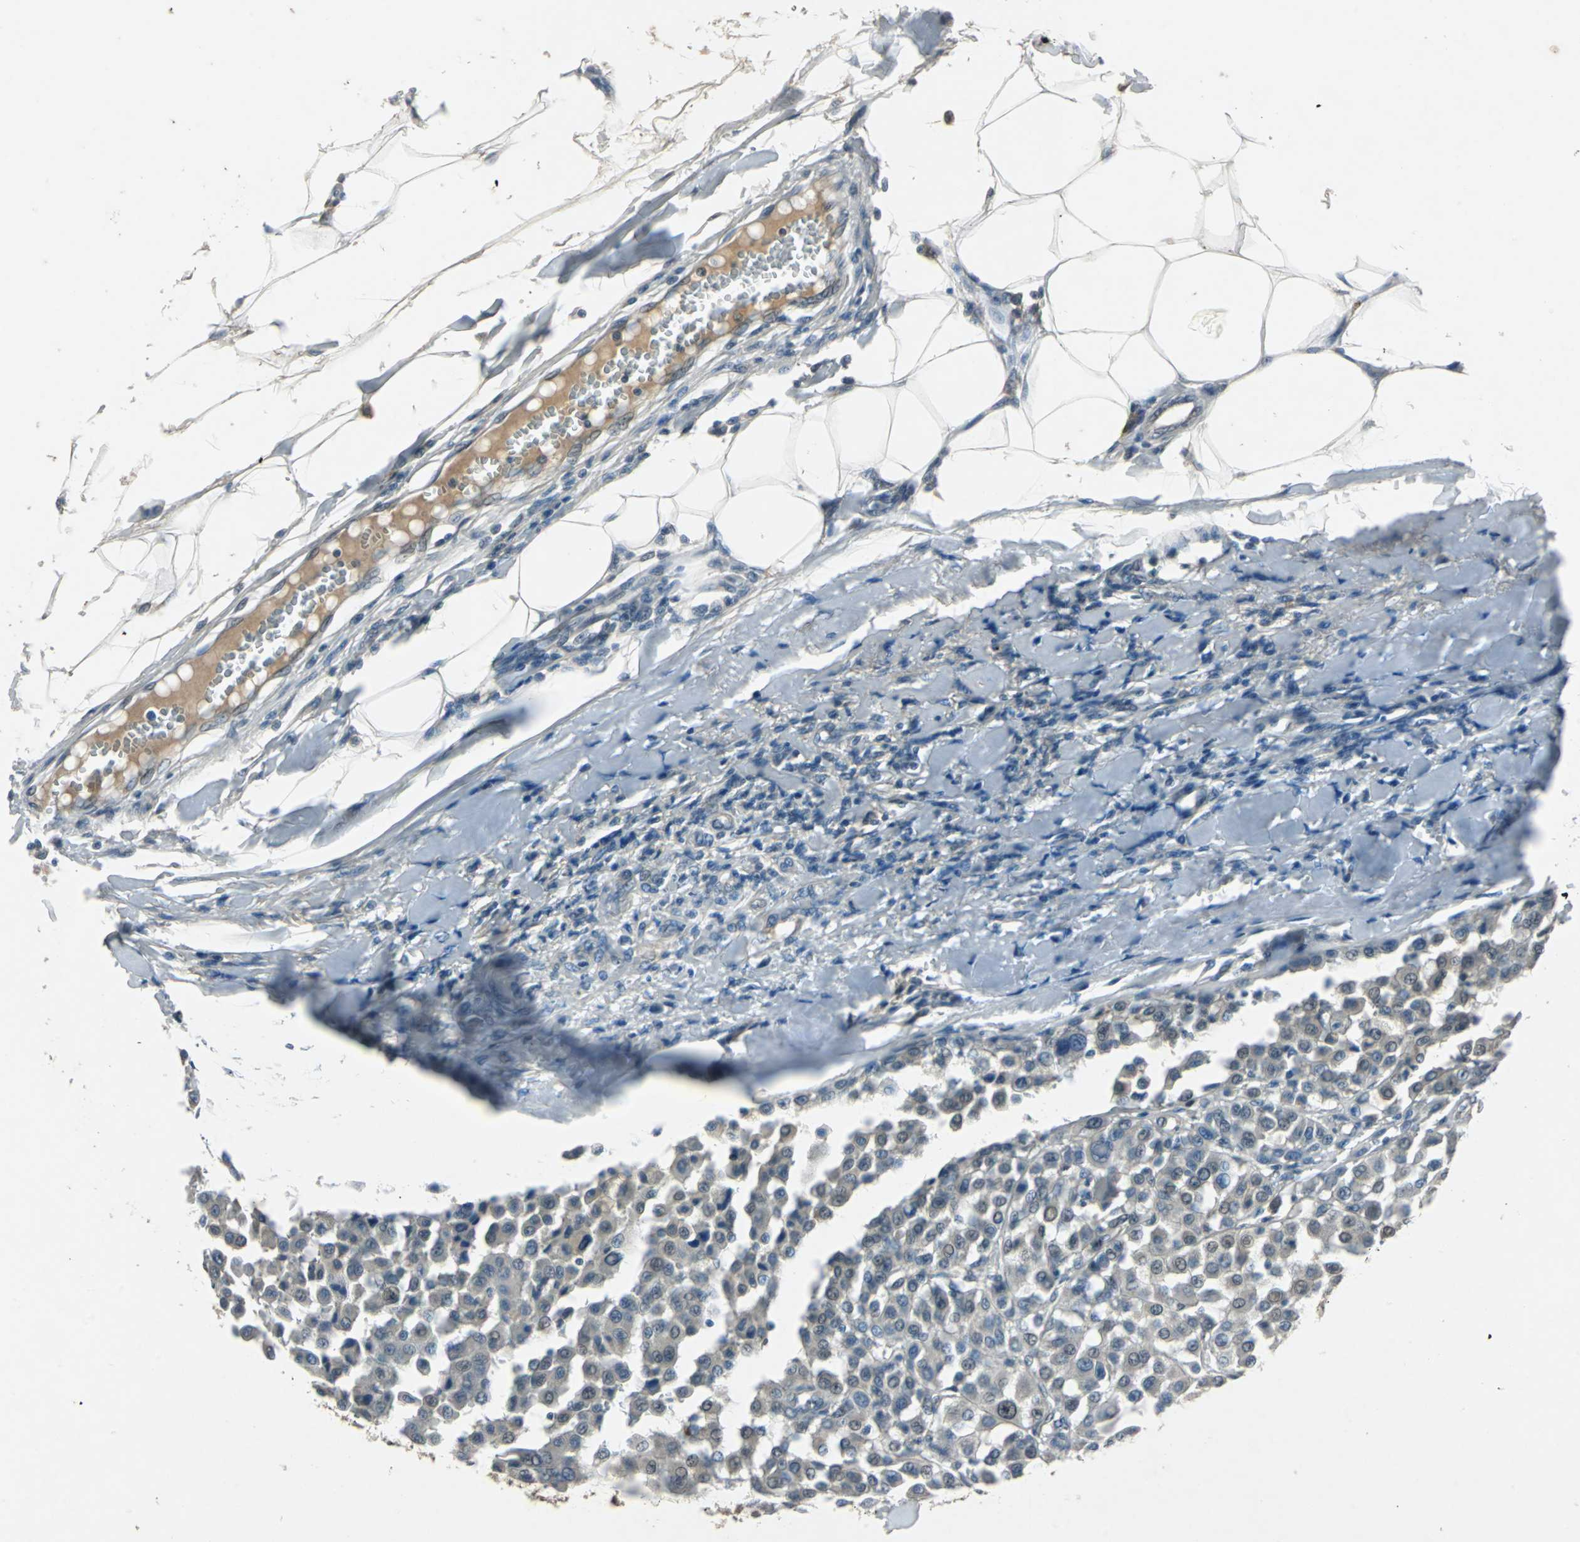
{"staining": {"intensity": "negative", "quantity": "none", "location": "none"}, "tissue": "melanoma", "cell_type": "Tumor cells", "image_type": "cancer", "snomed": [{"axis": "morphology", "description": "Malignant melanoma, Metastatic site"}, {"axis": "topography", "description": "Soft tissue"}], "caption": "Human malignant melanoma (metastatic site) stained for a protein using IHC demonstrates no positivity in tumor cells.", "gene": "SLC2A13", "patient": {"sex": "male", "age": 41}}